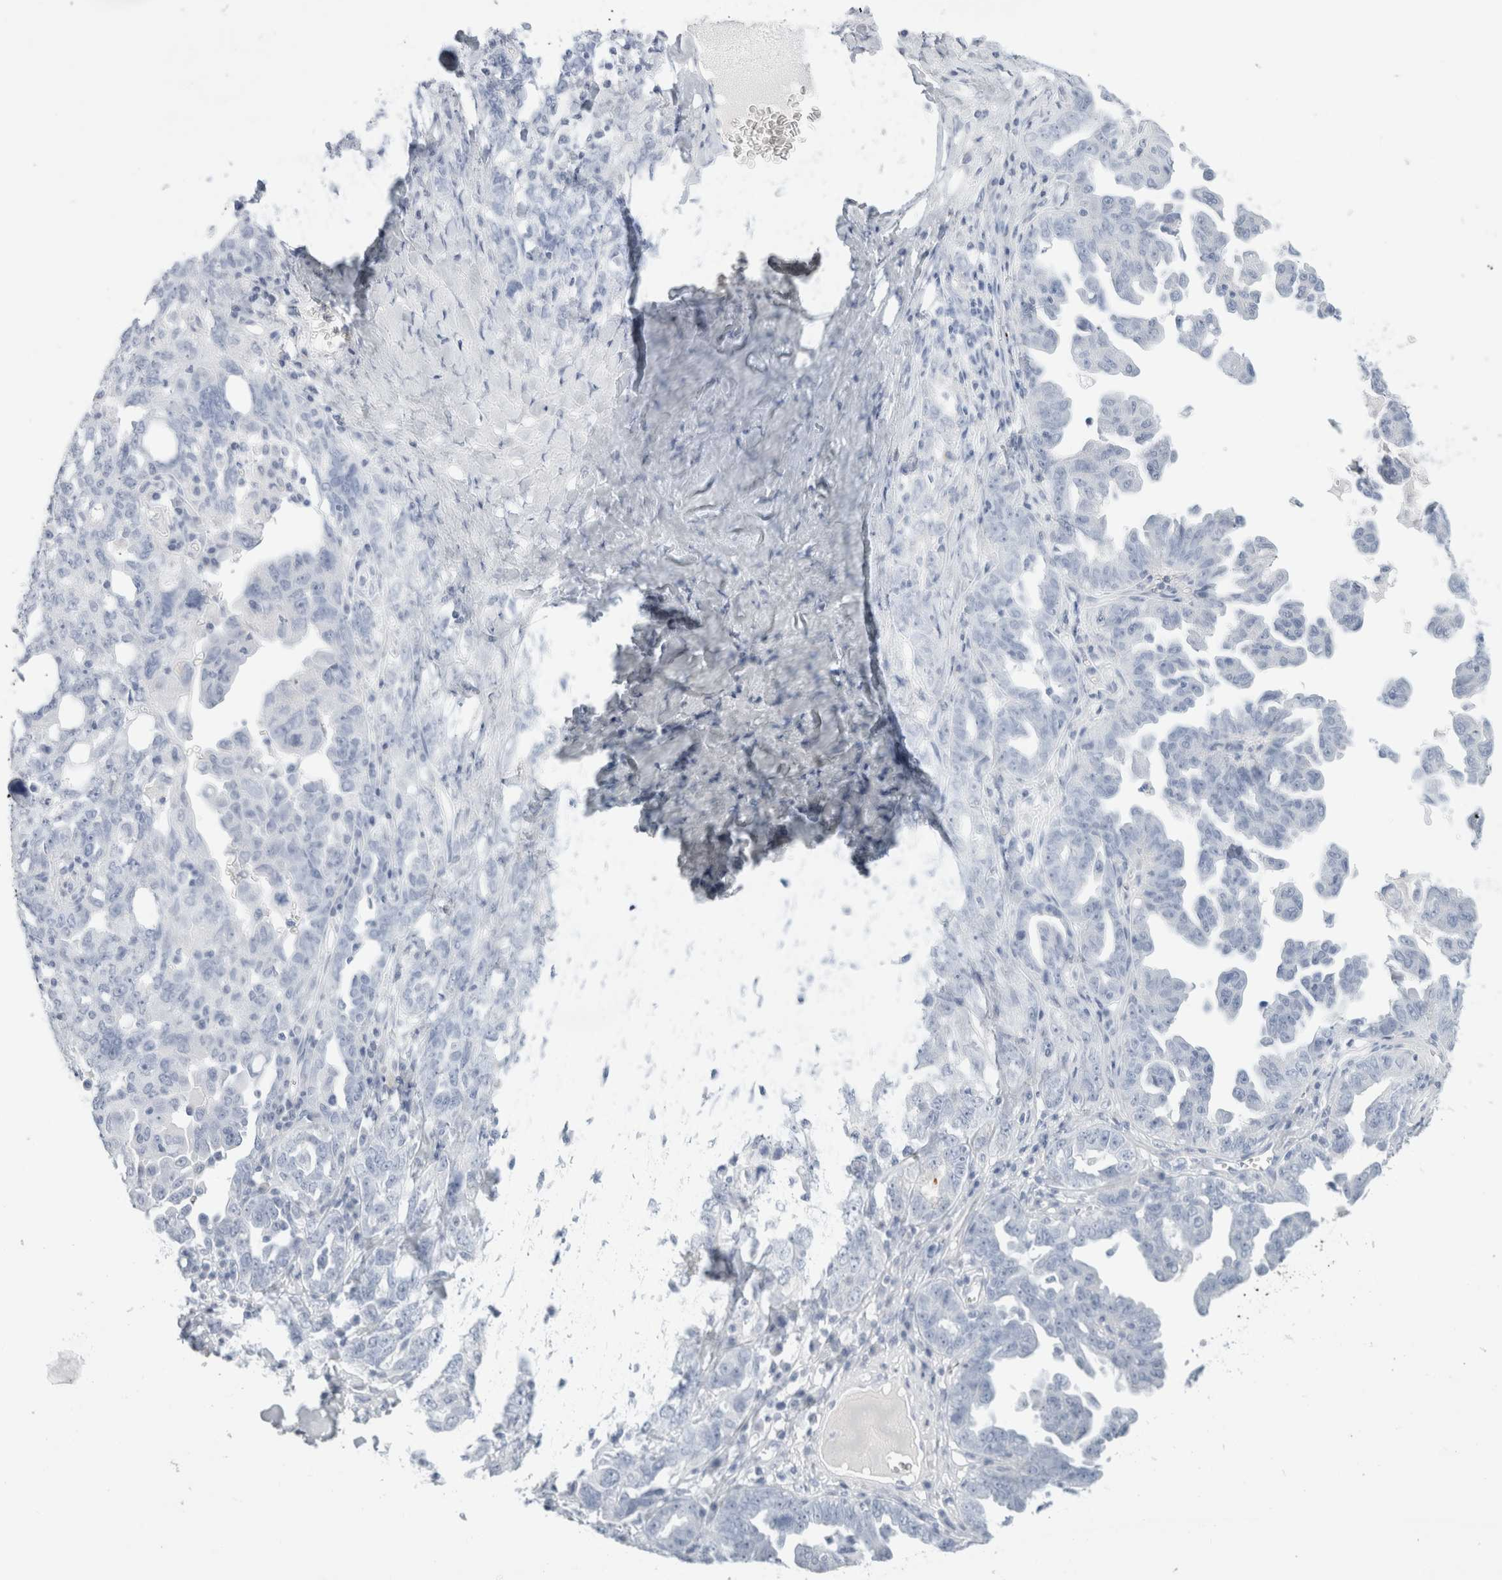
{"staining": {"intensity": "negative", "quantity": "none", "location": "none"}, "tissue": "ovarian cancer", "cell_type": "Tumor cells", "image_type": "cancer", "snomed": [{"axis": "morphology", "description": "Carcinoma, endometroid"}, {"axis": "topography", "description": "Ovary"}], "caption": "Tumor cells are negative for protein expression in human ovarian endometroid carcinoma. The staining was performed using DAB (3,3'-diaminobenzidine) to visualize the protein expression in brown, while the nuclei were stained in blue with hematoxylin (Magnification: 20x).", "gene": "MUC15", "patient": {"sex": "female", "age": 62}}